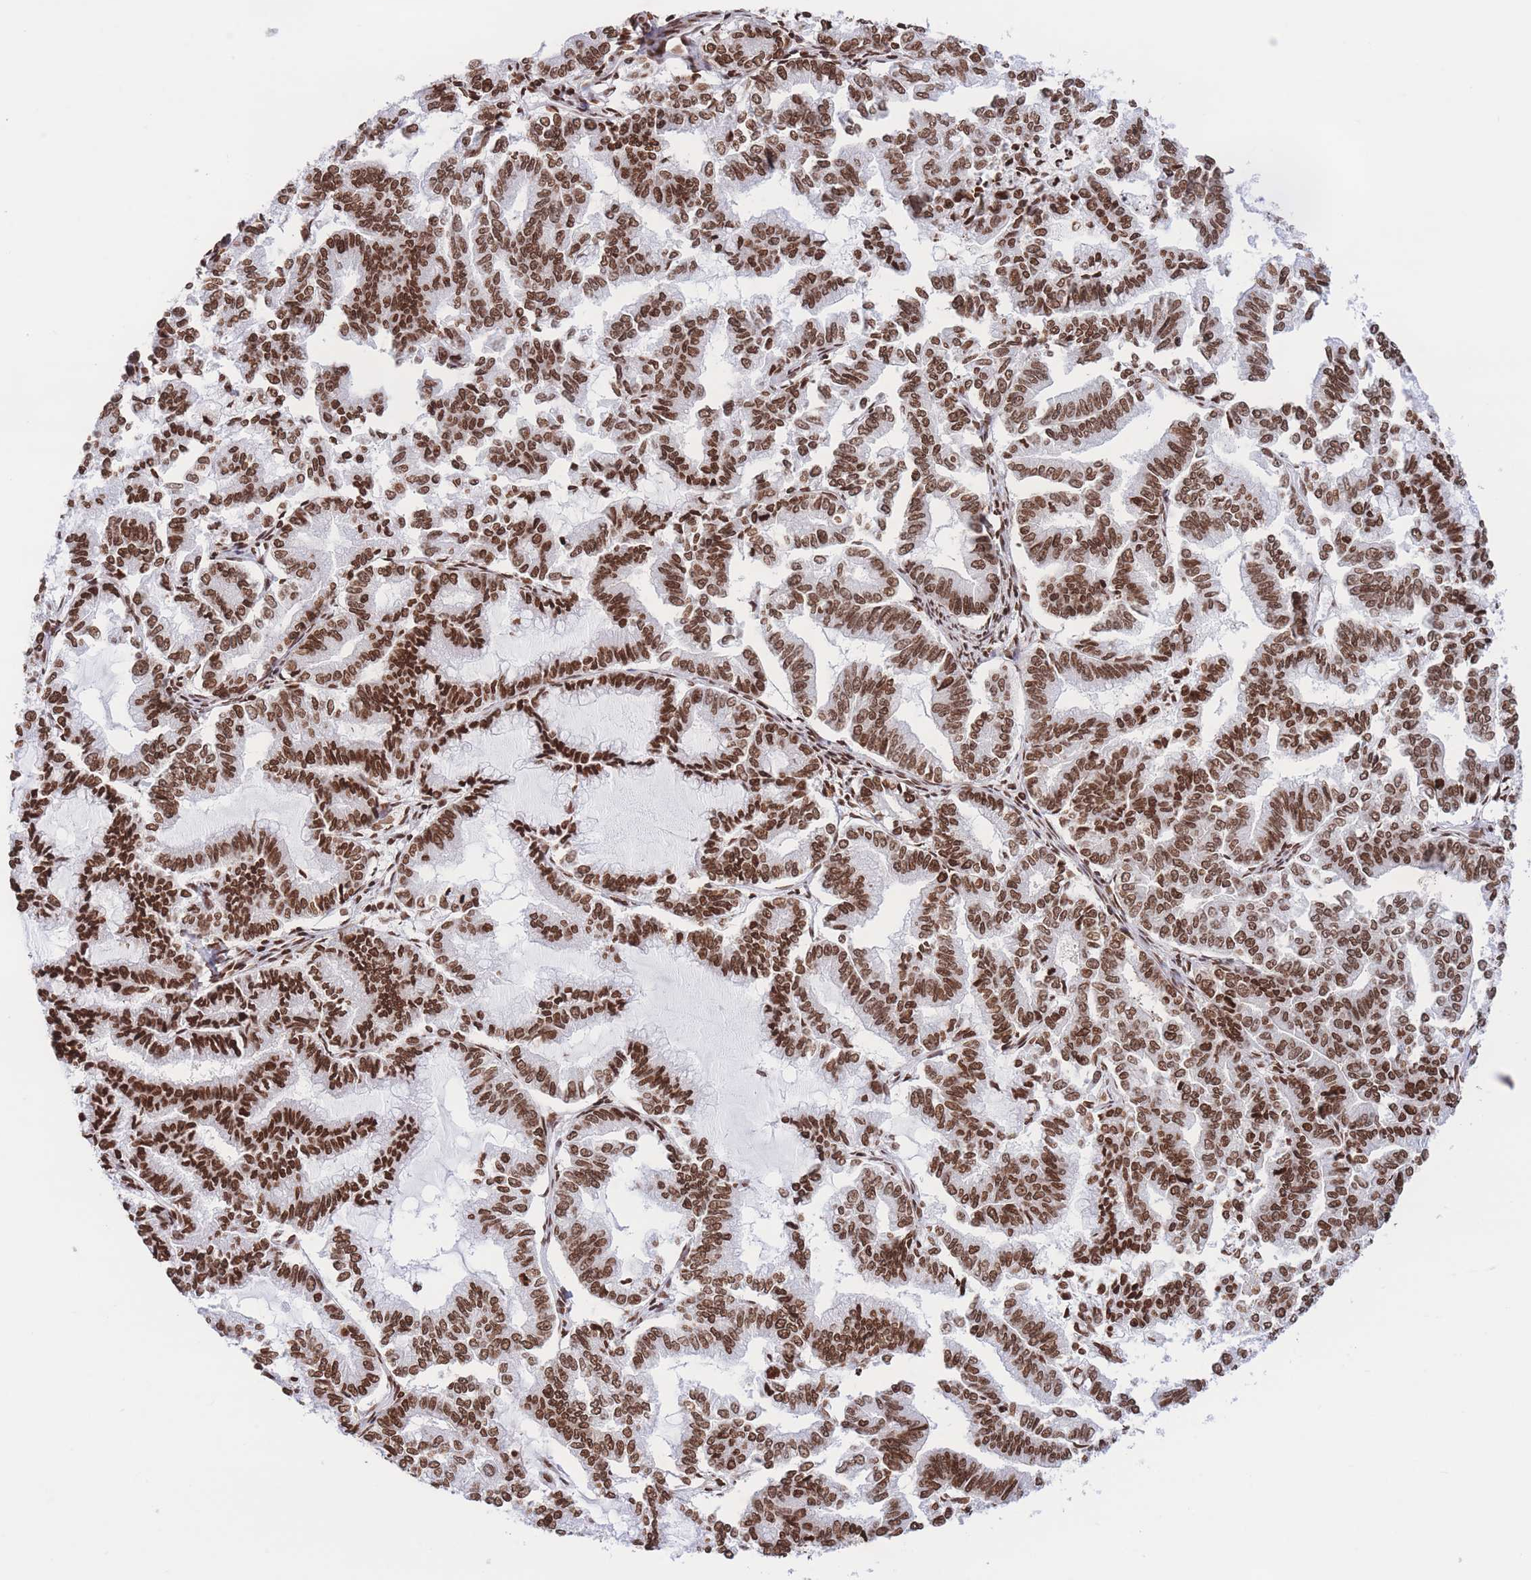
{"staining": {"intensity": "strong", "quantity": ">75%", "location": "nuclear"}, "tissue": "endometrial cancer", "cell_type": "Tumor cells", "image_type": "cancer", "snomed": [{"axis": "morphology", "description": "Adenocarcinoma, NOS"}, {"axis": "topography", "description": "Endometrium"}], "caption": "Immunohistochemical staining of endometrial cancer exhibits high levels of strong nuclear staining in about >75% of tumor cells.", "gene": "H2BC11", "patient": {"sex": "female", "age": 79}}